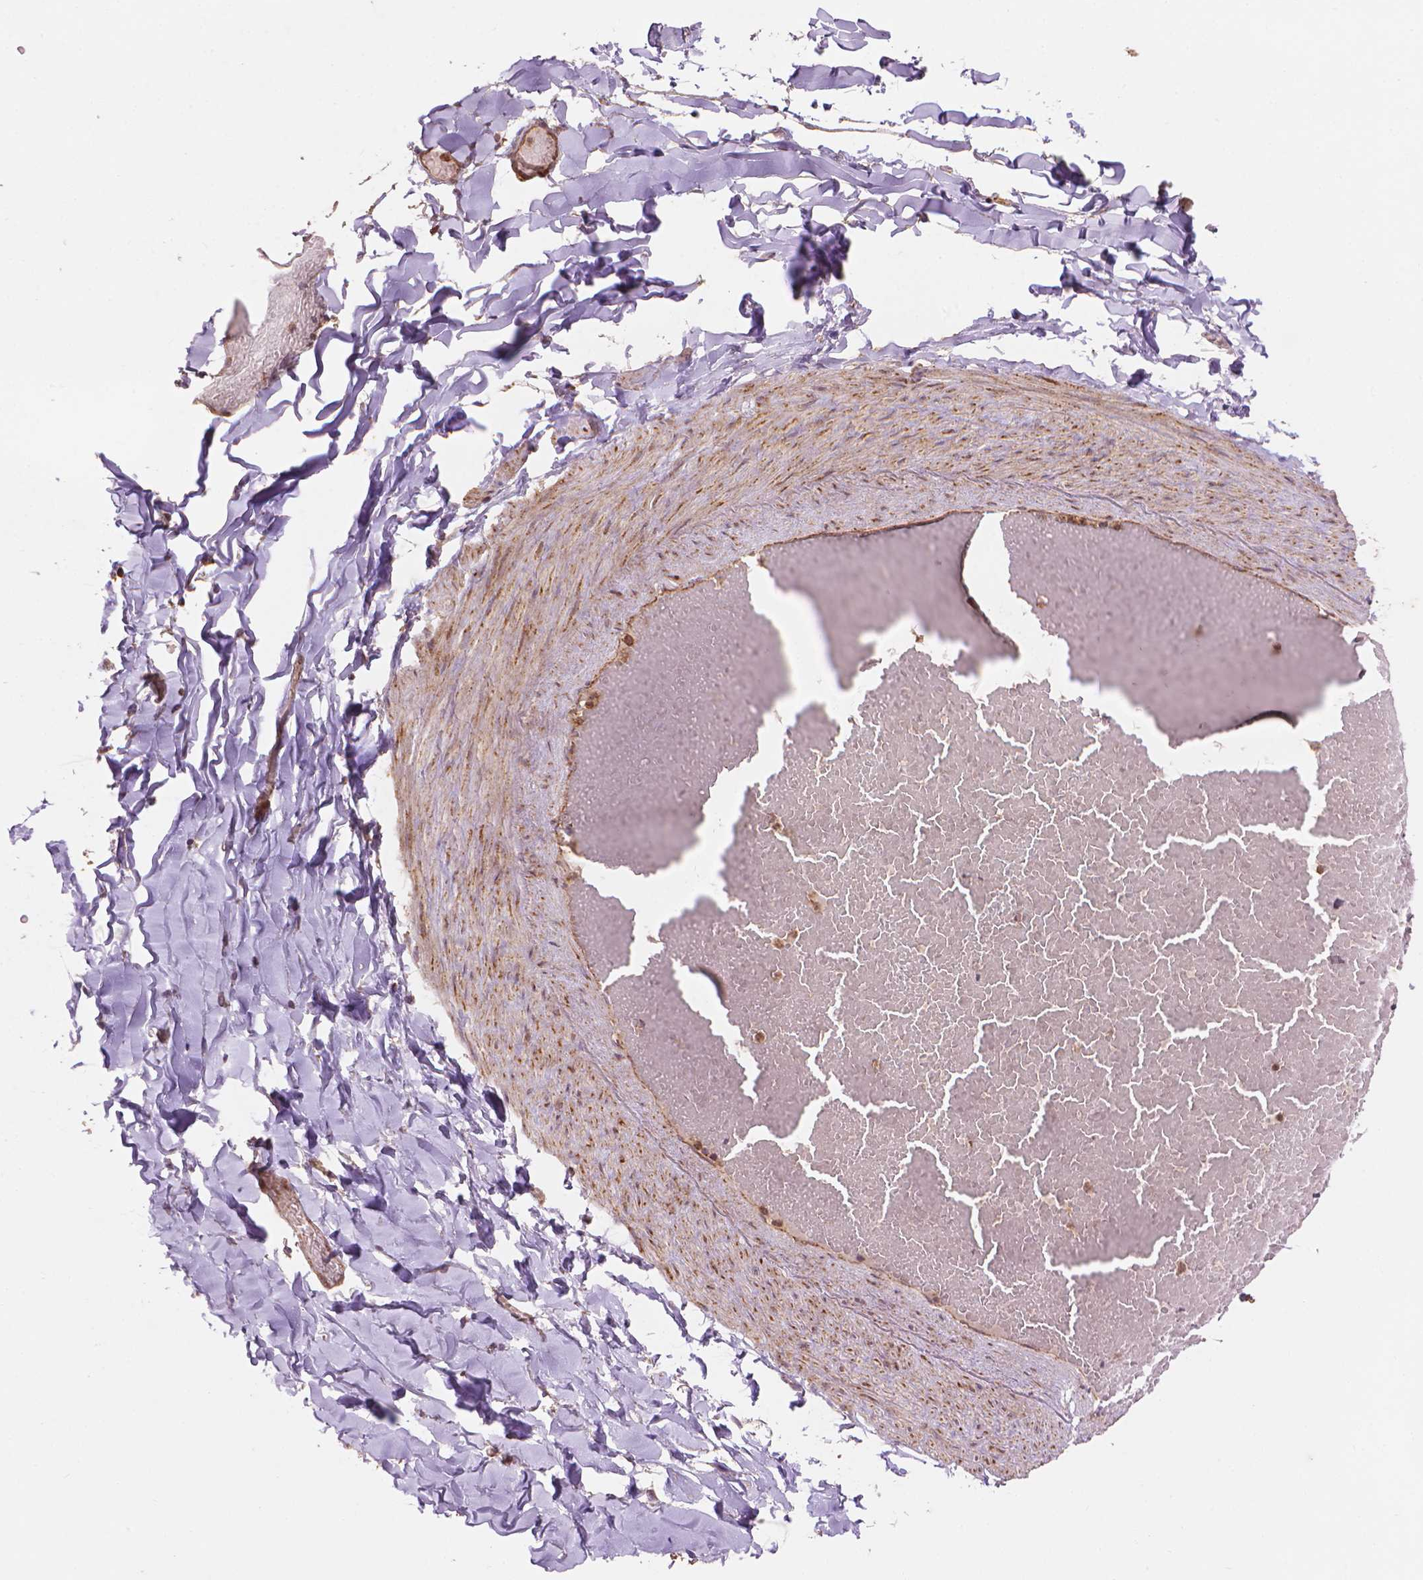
{"staining": {"intensity": "moderate", "quantity": ">75%", "location": "nuclear"}, "tissue": "adipose tissue", "cell_type": "Adipocytes", "image_type": "normal", "snomed": [{"axis": "morphology", "description": "Normal tissue, NOS"}, {"axis": "topography", "description": "Gallbladder"}, {"axis": "topography", "description": "Peripheral nerve tissue"}], "caption": "A brown stain highlights moderate nuclear expression of a protein in adipocytes of unremarkable adipose tissue.", "gene": "VARS2", "patient": {"sex": "female", "age": 45}}